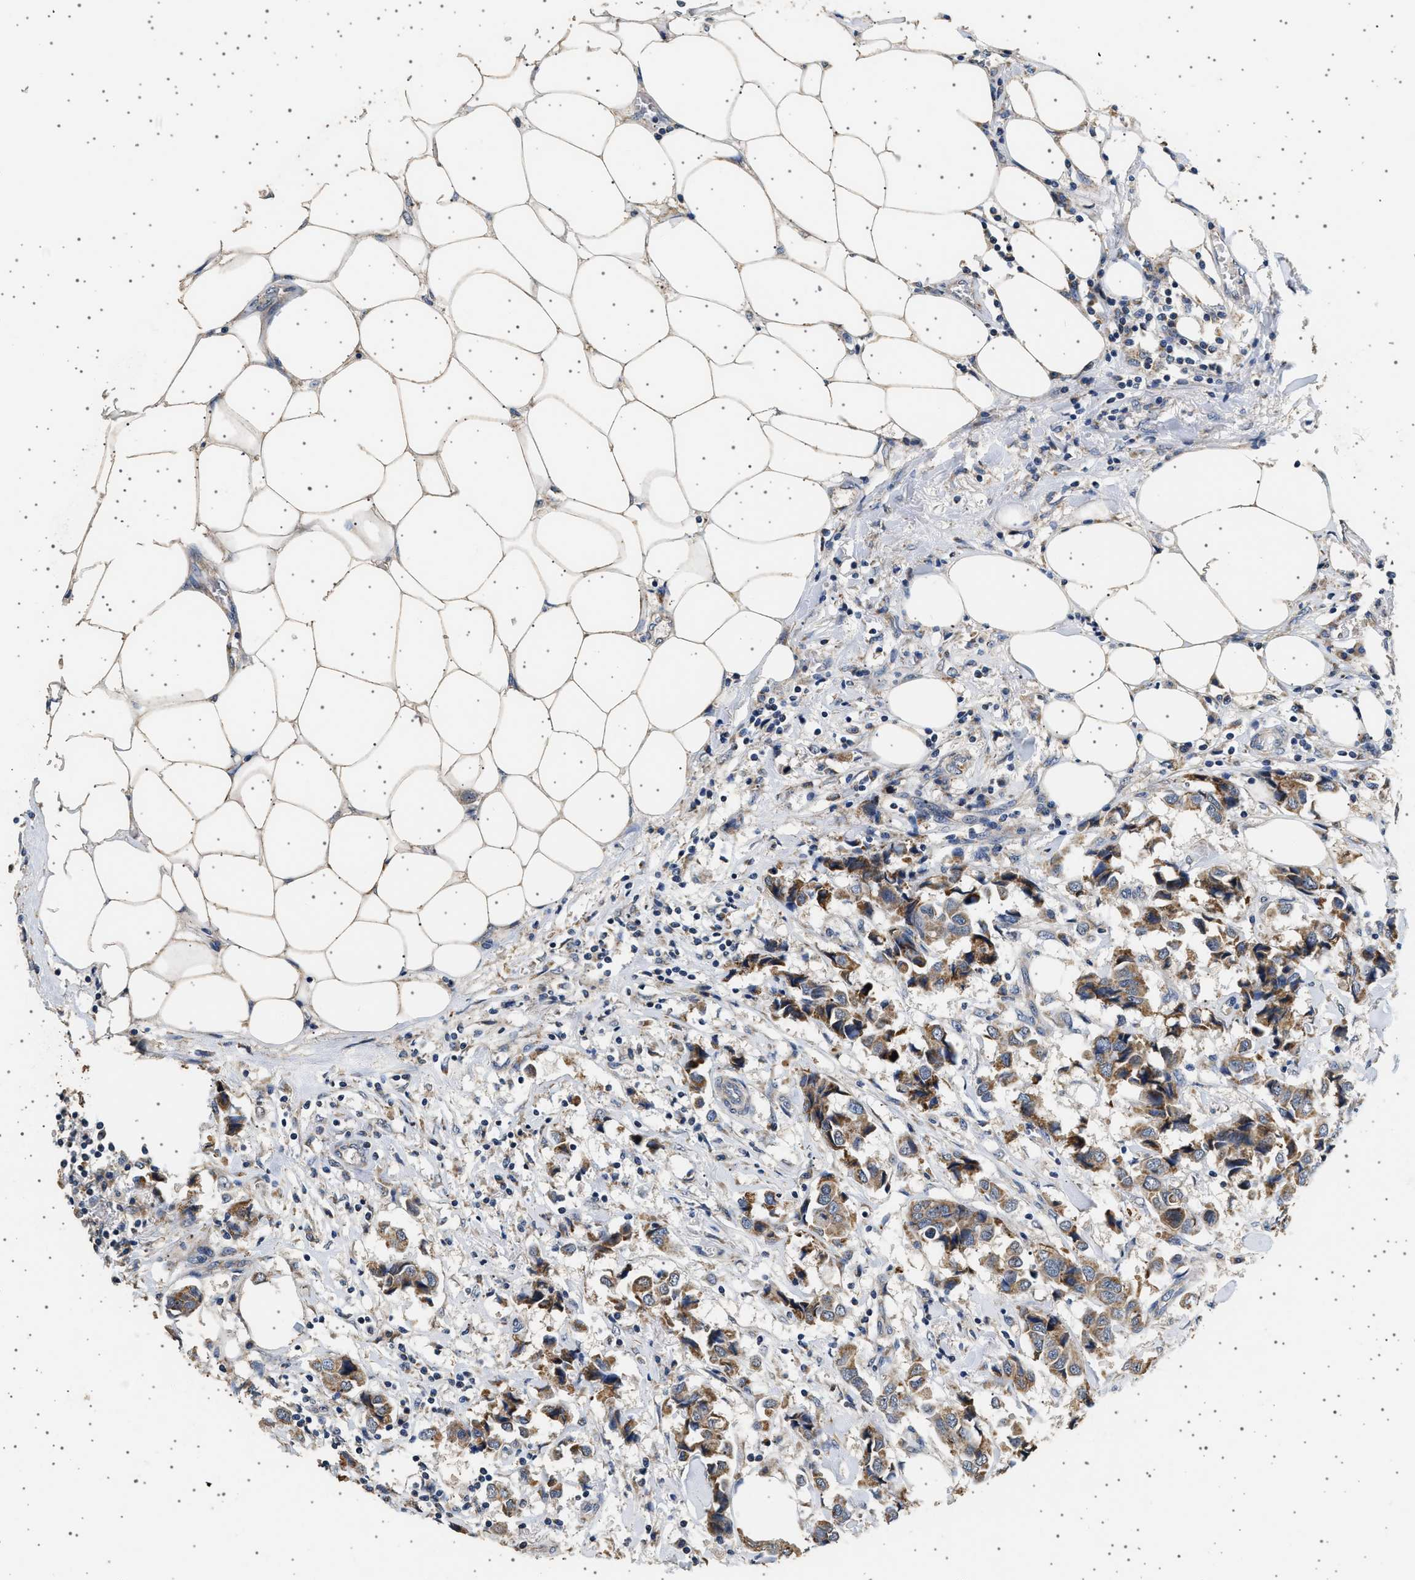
{"staining": {"intensity": "moderate", "quantity": ">75%", "location": "cytoplasmic/membranous"}, "tissue": "breast cancer", "cell_type": "Tumor cells", "image_type": "cancer", "snomed": [{"axis": "morphology", "description": "Duct carcinoma"}, {"axis": "topography", "description": "Breast"}], "caption": "Protein expression analysis of breast cancer (invasive ductal carcinoma) exhibits moderate cytoplasmic/membranous staining in approximately >75% of tumor cells.", "gene": "KCNA4", "patient": {"sex": "female", "age": 80}}